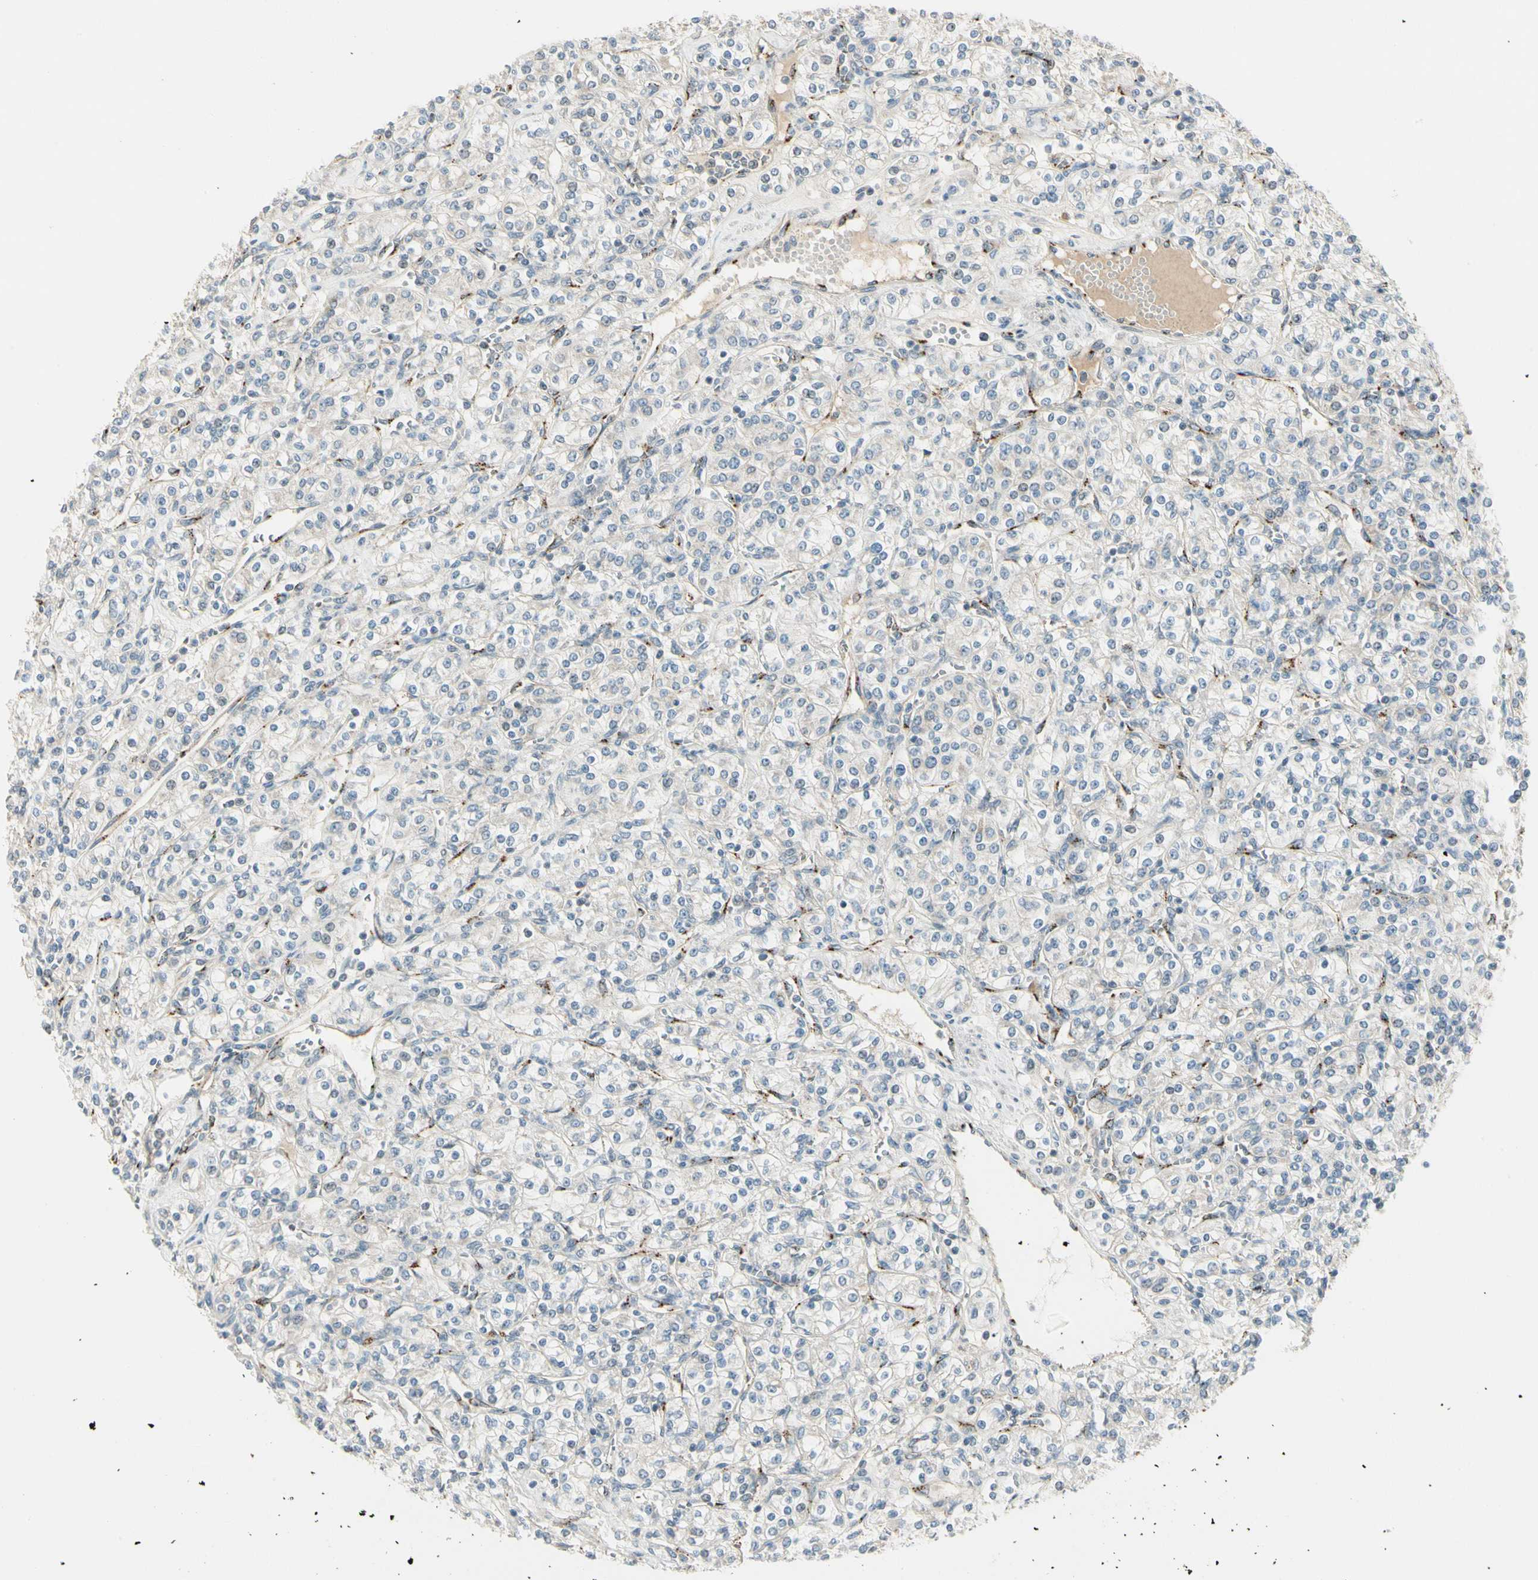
{"staining": {"intensity": "weak", "quantity": "<25%", "location": "cytoplasmic/membranous"}, "tissue": "renal cancer", "cell_type": "Tumor cells", "image_type": "cancer", "snomed": [{"axis": "morphology", "description": "Adenocarcinoma, NOS"}, {"axis": "topography", "description": "Kidney"}], "caption": "Tumor cells are negative for brown protein staining in adenocarcinoma (renal).", "gene": "MANSC1", "patient": {"sex": "male", "age": 77}}